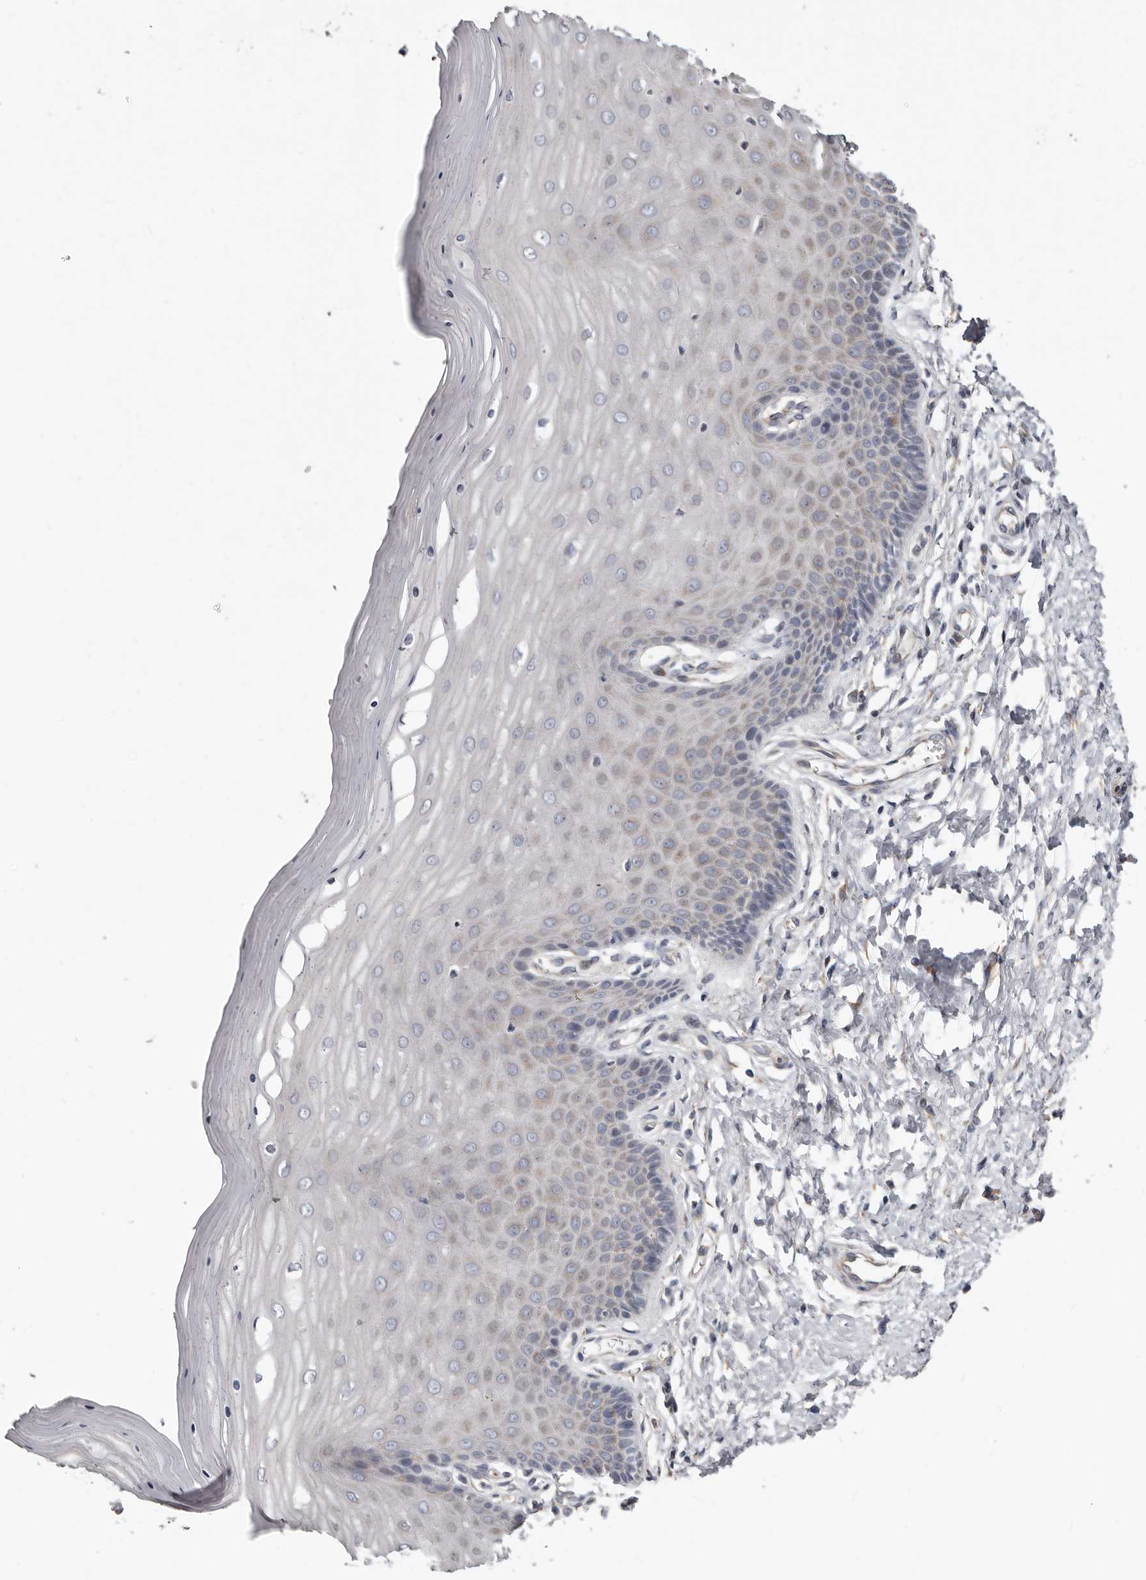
{"staining": {"intensity": "moderate", "quantity": "<25%", "location": "cytoplasmic/membranous"}, "tissue": "cervix", "cell_type": "Glandular cells", "image_type": "normal", "snomed": [{"axis": "morphology", "description": "Normal tissue, NOS"}, {"axis": "topography", "description": "Cervix"}], "caption": "IHC staining of normal cervix, which displays low levels of moderate cytoplasmic/membranous positivity in about <25% of glandular cells indicating moderate cytoplasmic/membranous protein positivity. The staining was performed using DAB (brown) for protein detection and nuclei were counterstained in hematoxylin (blue).", "gene": "ASIC5", "patient": {"sex": "female", "age": 55}}